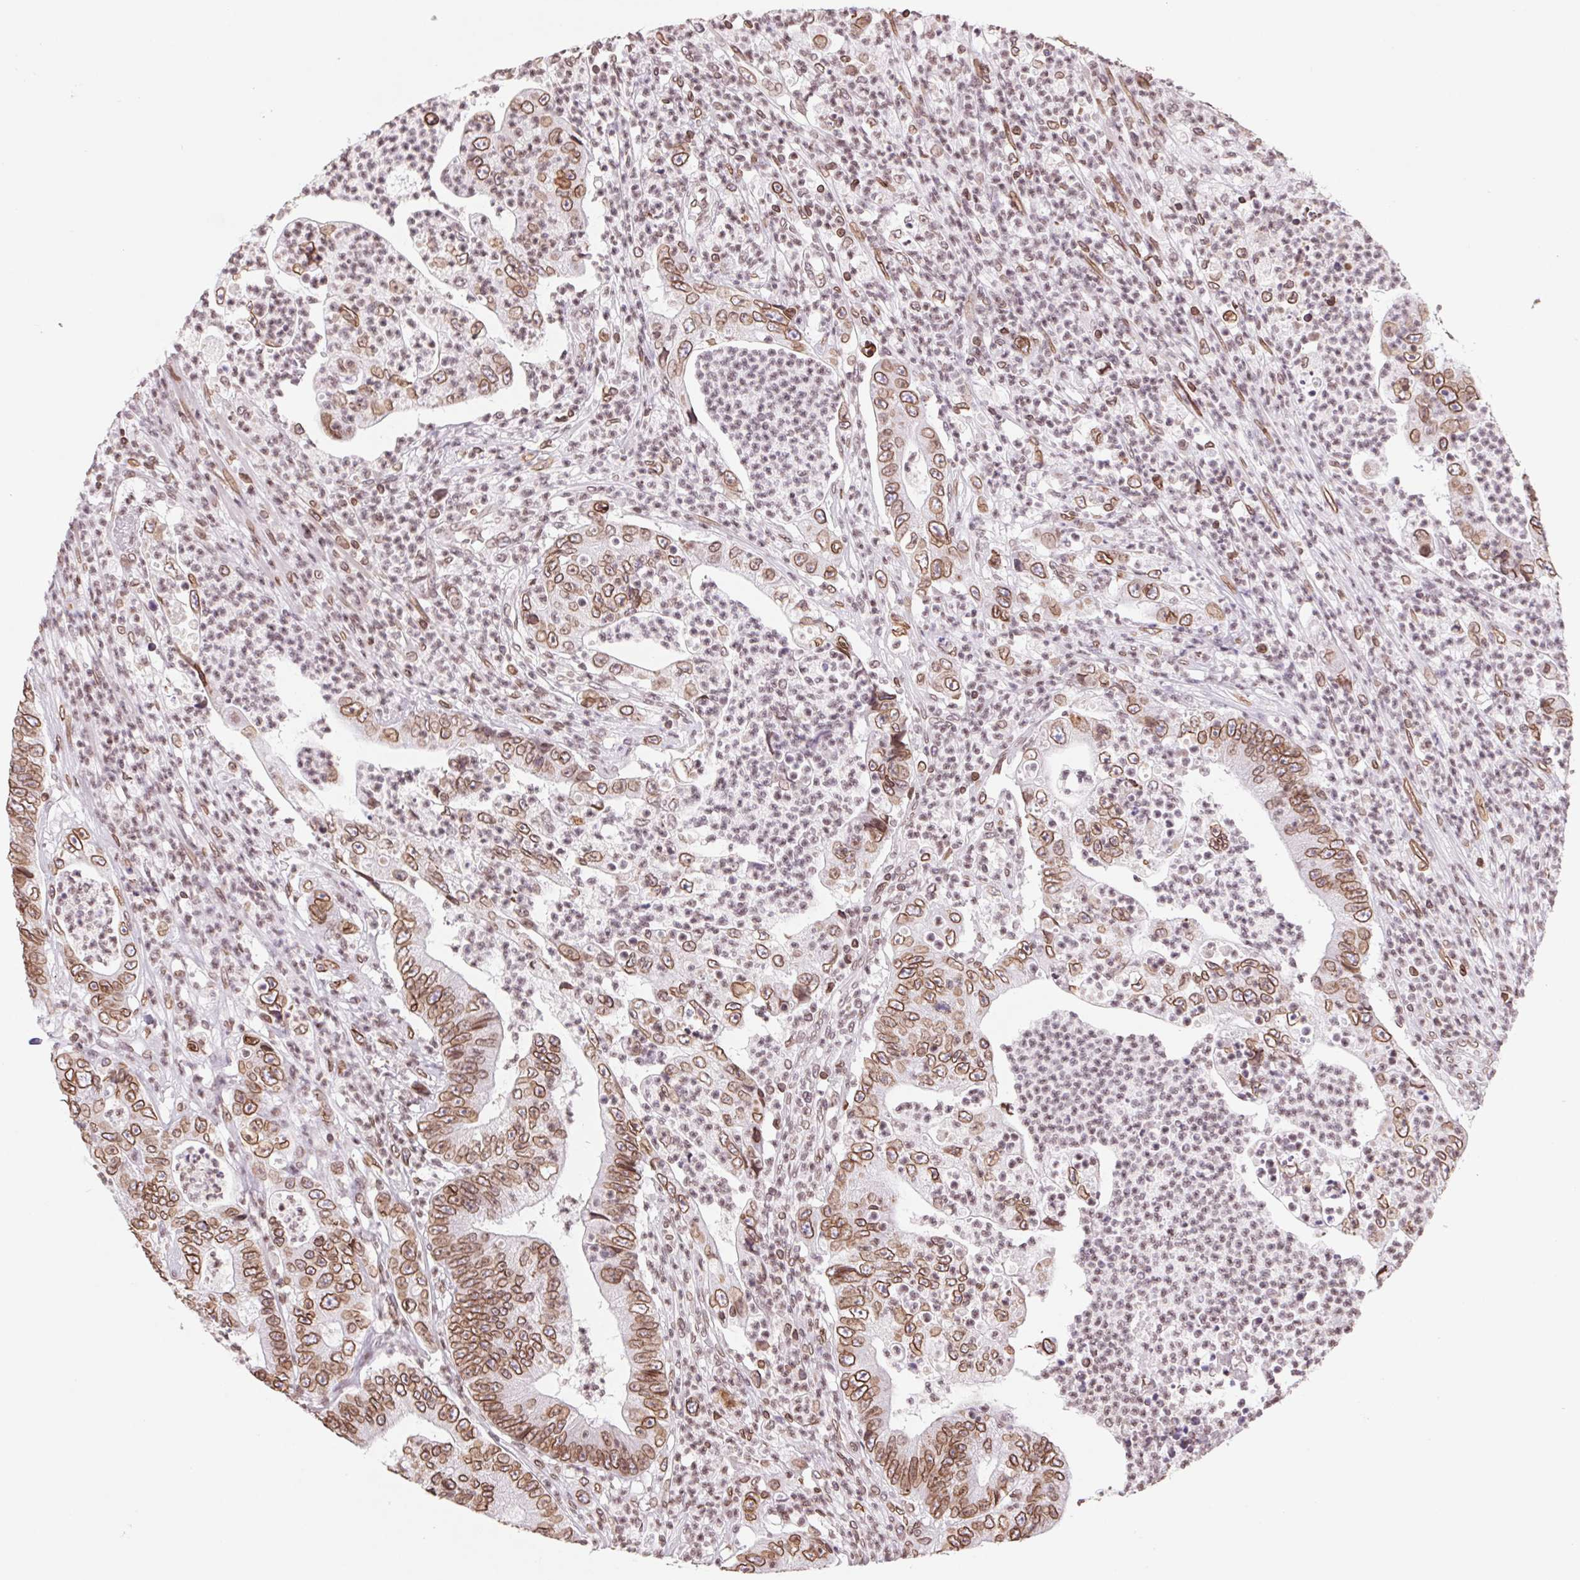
{"staining": {"intensity": "moderate", "quantity": ">75%", "location": "cytoplasmic/membranous,nuclear"}, "tissue": "colorectal cancer", "cell_type": "Tumor cells", "image_type": "cancer", "snomed": [{"axis": "morphology", "description": "Adenocarcinoma, NOS"}, {"axis": "topography", "description": "Colon"}], "caption": "Moderate cytoplasmic/membranous and nuclear protein expression is appreciated in about >75% of tumor cells in colorectal cancer (adenocarcinoma).", "gene": "LMNB2", "patient": {"sex": "female", "age": 48}}